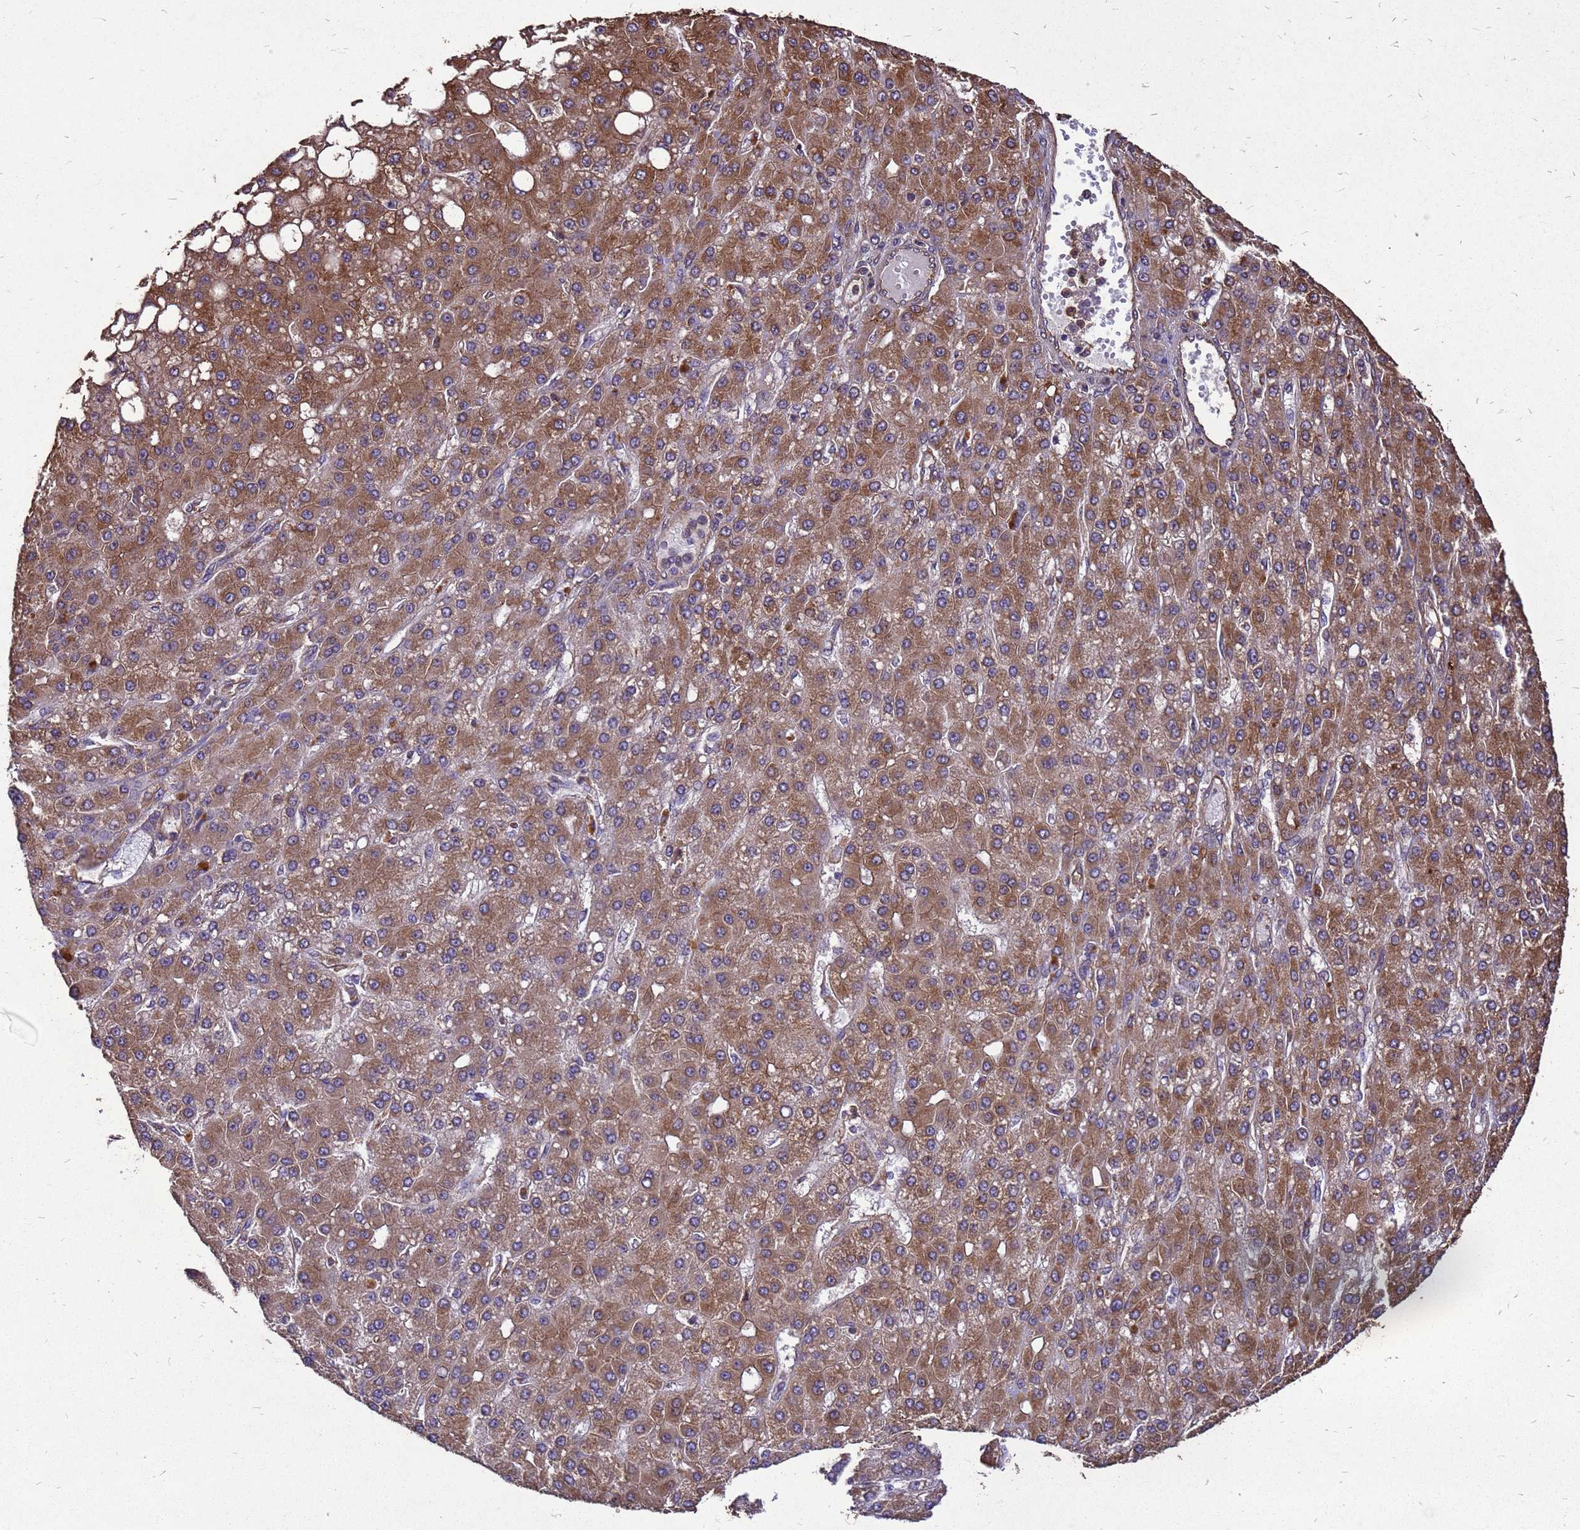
{"staining": {"intensity": "moderate", "quantity": ">75%", "location": "cytoplasmic/membranous"}, "tissue": "liver cancer", "cell_type": "Tumor cells", "image_type": "cancer", "snomed": [{"axis": "morphology", "description": "Carcinoma, Hepatocellular, NOS"}, {"axis": "topography", "description": "Liver"}], "caption": "A high-resolution histopathology image shows immunohistochemistry staining of liver hepatocellular carcinoma, which shows moderate cytoplasmic/membranous positivity in about >75% of tumor cells. Ihc stains the protein in brown and the nuclei are stained blue.", "gene": "ZNF618", "patient": {"sex": "male", "age": 67}}